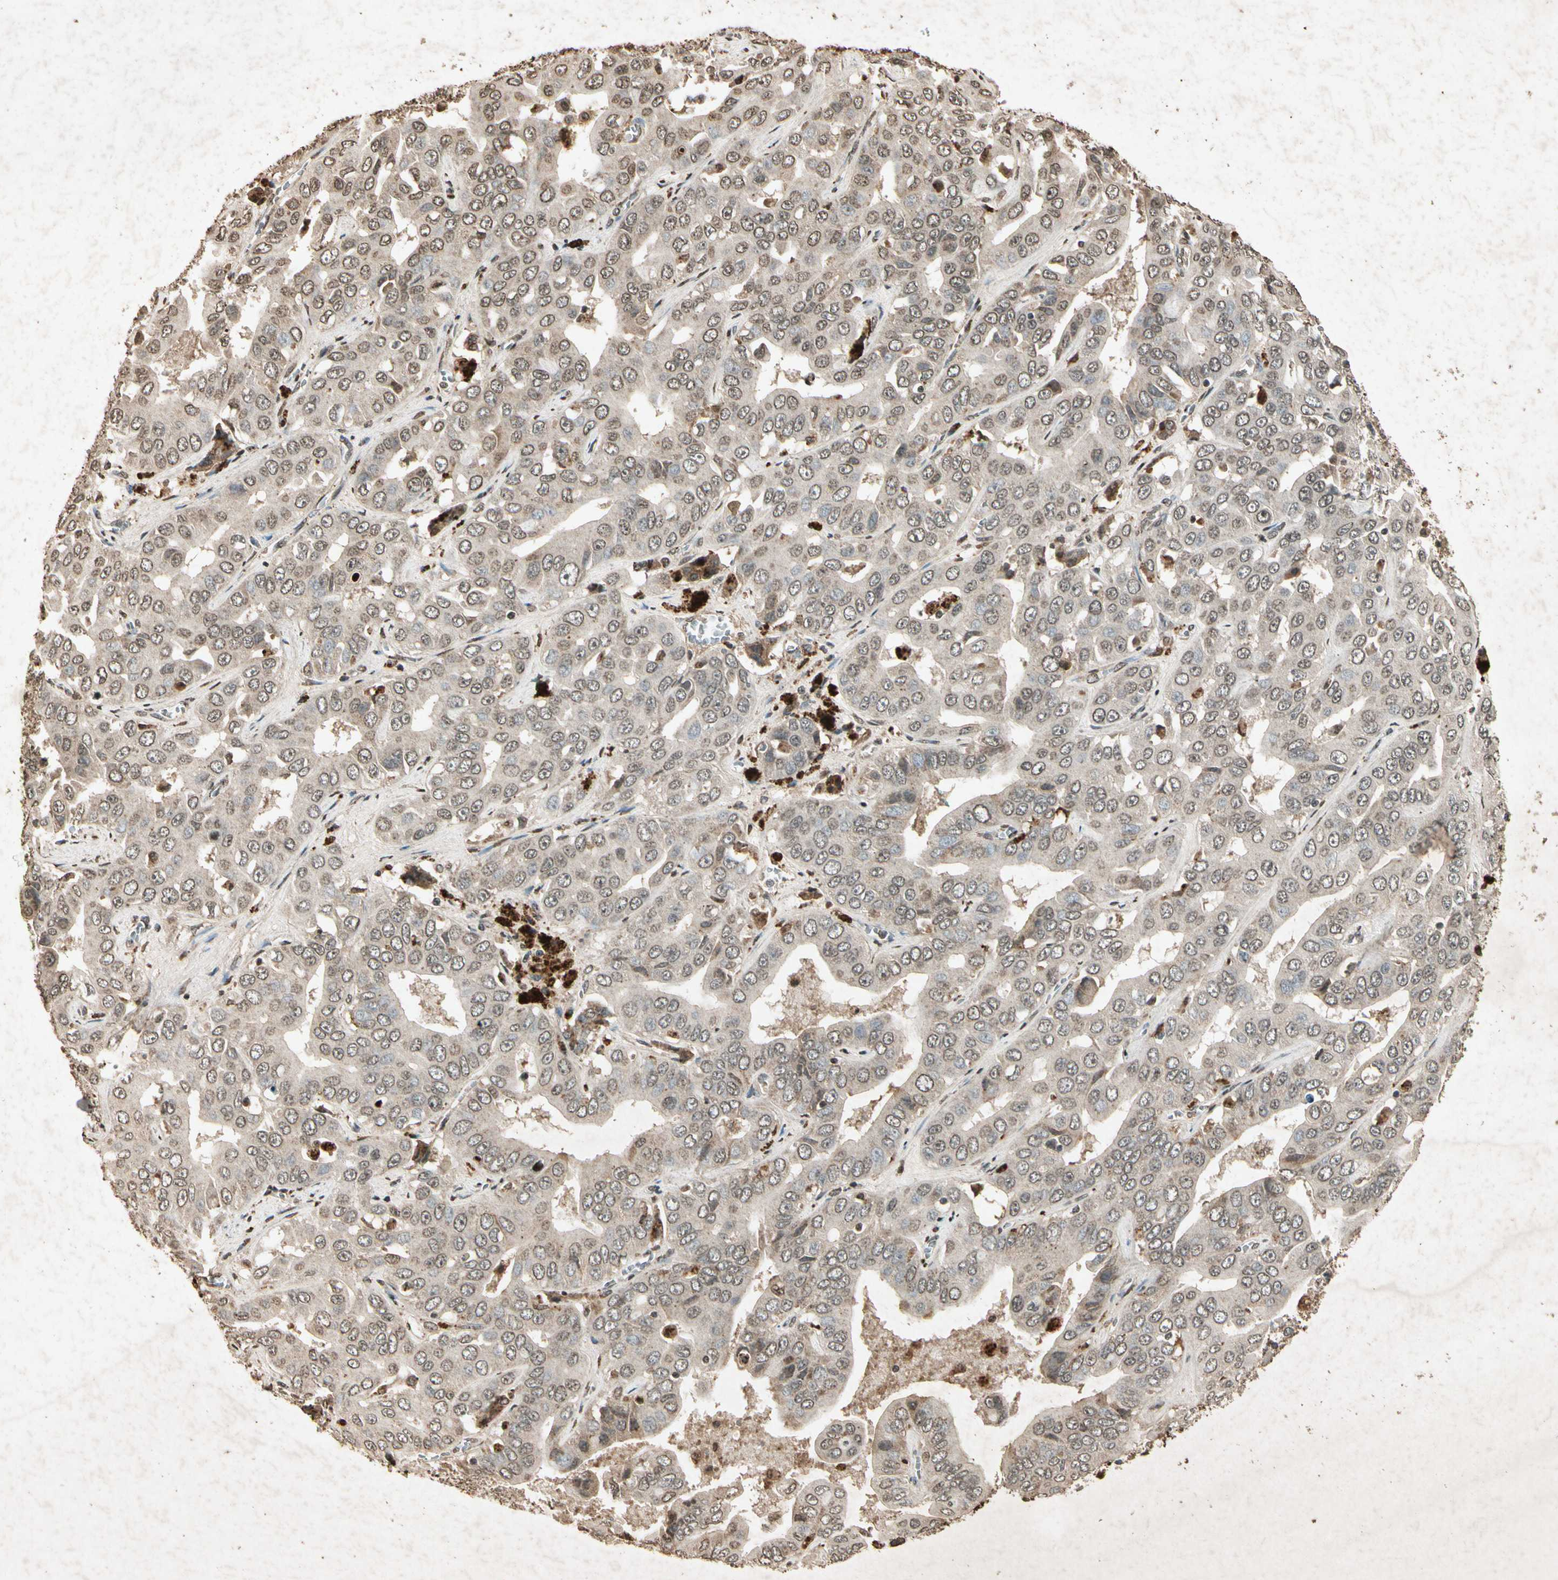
{"staining": {"intensity": "weak", "quantity": "25%-75%", "location": "cytoplasmic/membranous,nuclear"}, "tissue": "liver cancer", "cell_type": "Tumor cells", "image_type": "cancer", "snomed": [{"axis": "morphology", "description": "Cholangiocarcinoma"}, {"axis": "topography", "description": "Liver"}], "caption": "Liver cancer (cholangiocarcinoma) stained with a protein marker demonstrates weak staining in tumor cells.", "gene": "GC", "patient": {"sex": "female", "age": 52}}